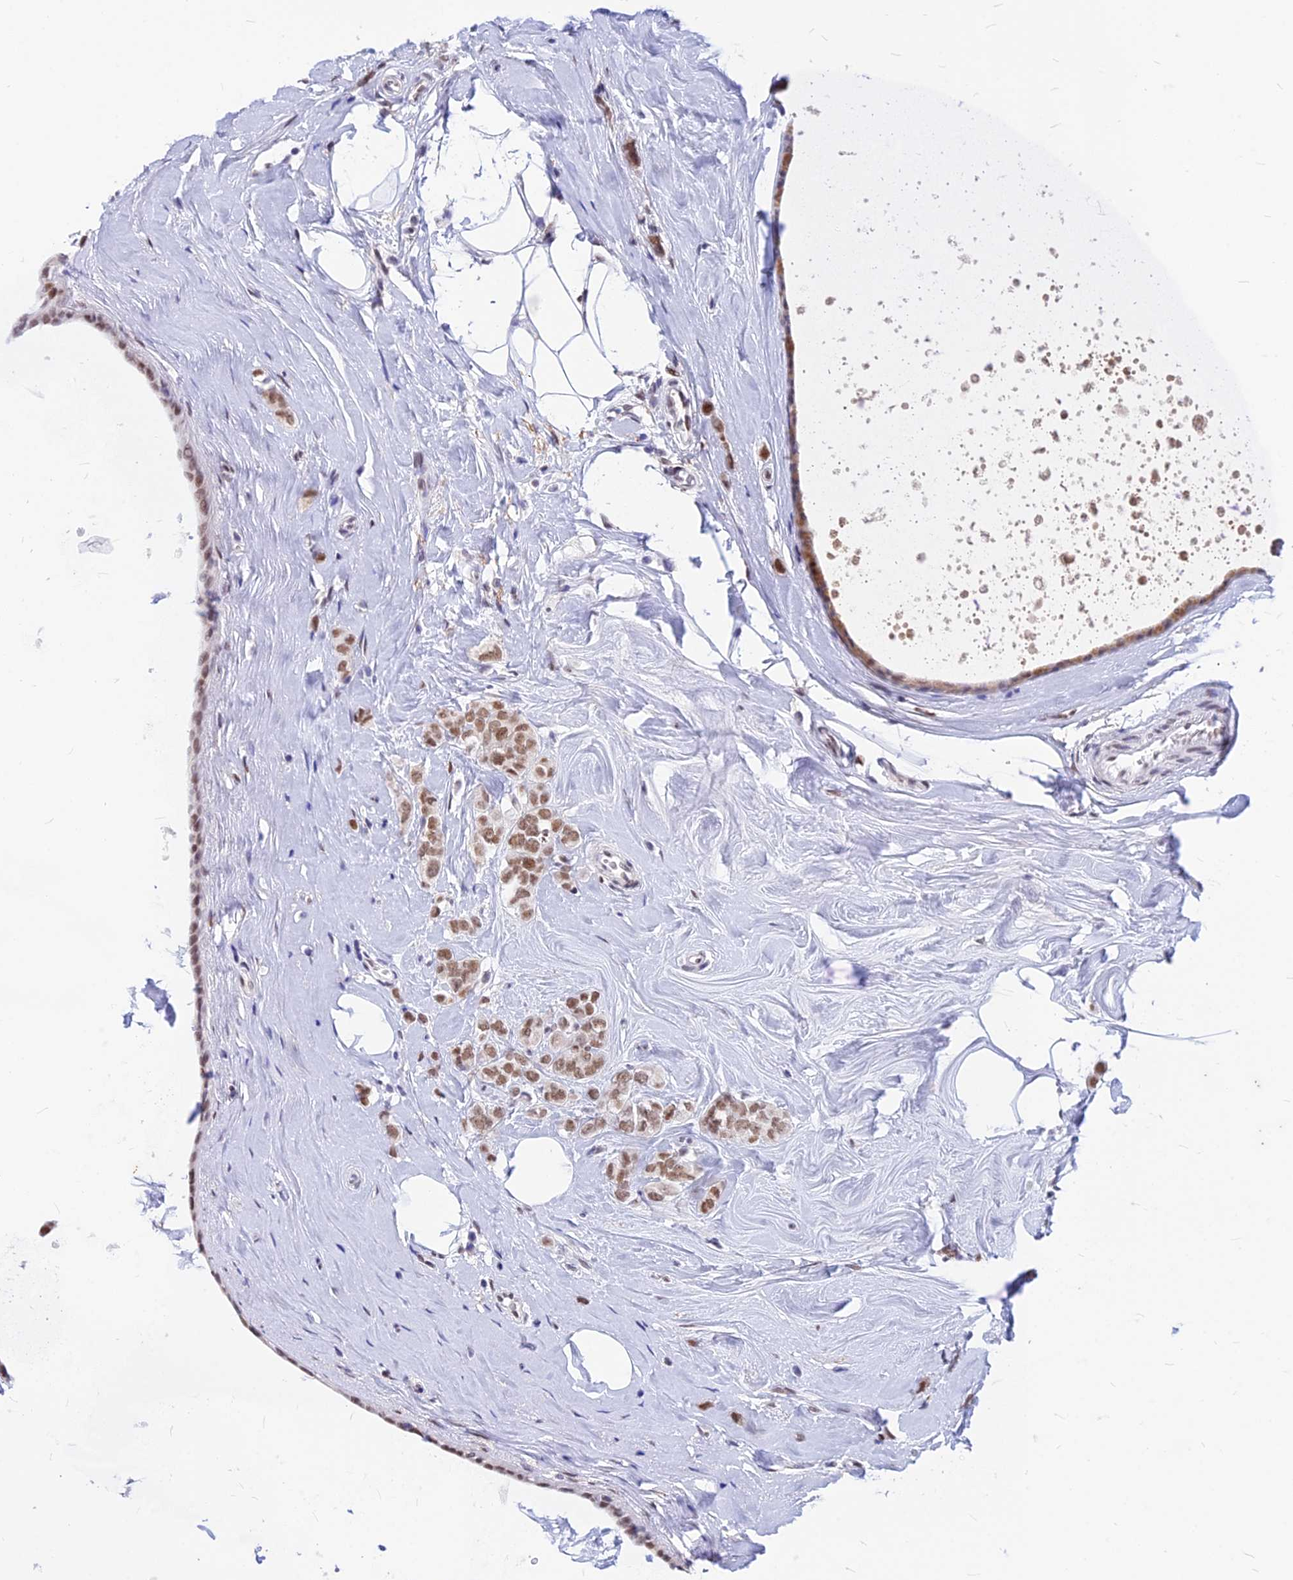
{"staining": {"intensity": "moderate", "quantity": ">75%", "location": "nuclear"}, "tissue": "breast cancer", "cell_type": "Tumor cells", "image_type": "cancer", "snomed": [{"axis": "morphology", "description": "Lobular carcinoma"}, {"axis": "topography", "description": "Breast"}], "caption": "This image displays immunohistochemistry (IHC) staining of breast cancer, with medium moderate nuclear positivity in approximately >75% of tumor cells.", "gene": "KCTD13", "patient": {"sex": "female", "age": 47}}